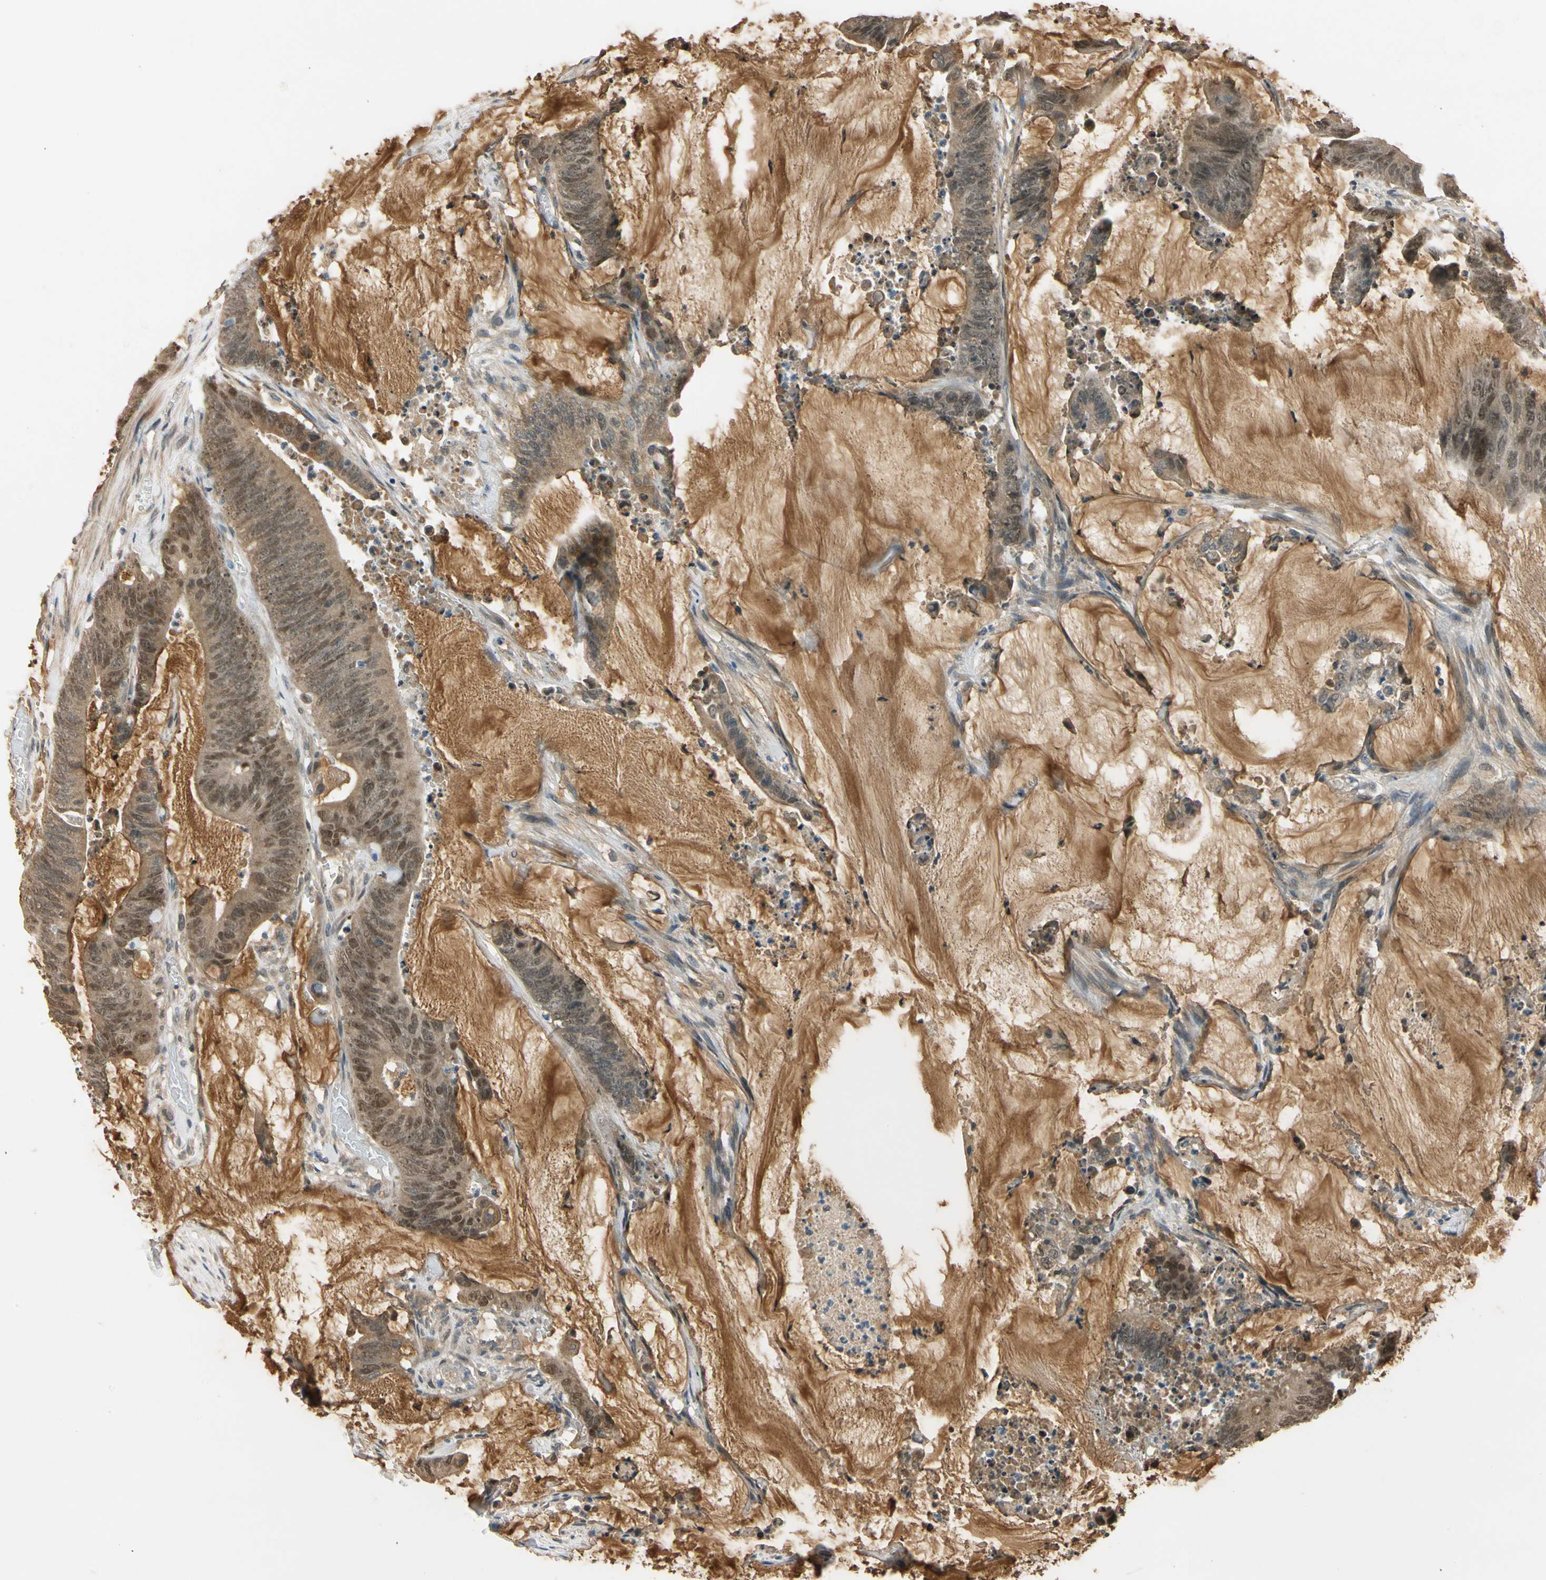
{"staining": {"intensity": "strong", "quantity": ">75%", "location": "cytoplasmic/membranous,nuclear"}, "tissue": "colorectal cancer", "cell_type": "Tumor cells", "image_type": "cancer", "snomed": [{"axis": "morphology", "description": "Adenocarcinoma, NOS"}, {"axis": "topography", "description": "Rectum"}], "caption": "A brown stain highlights strong cytoplasmic/membranous and nuclear staining of a protein in colorectal cancer tumor cells. (DAB IHC with brightfield microscopy, high magnification).", "gene": "RIOX2", "patient": {"sex": "female", "age": 66}}